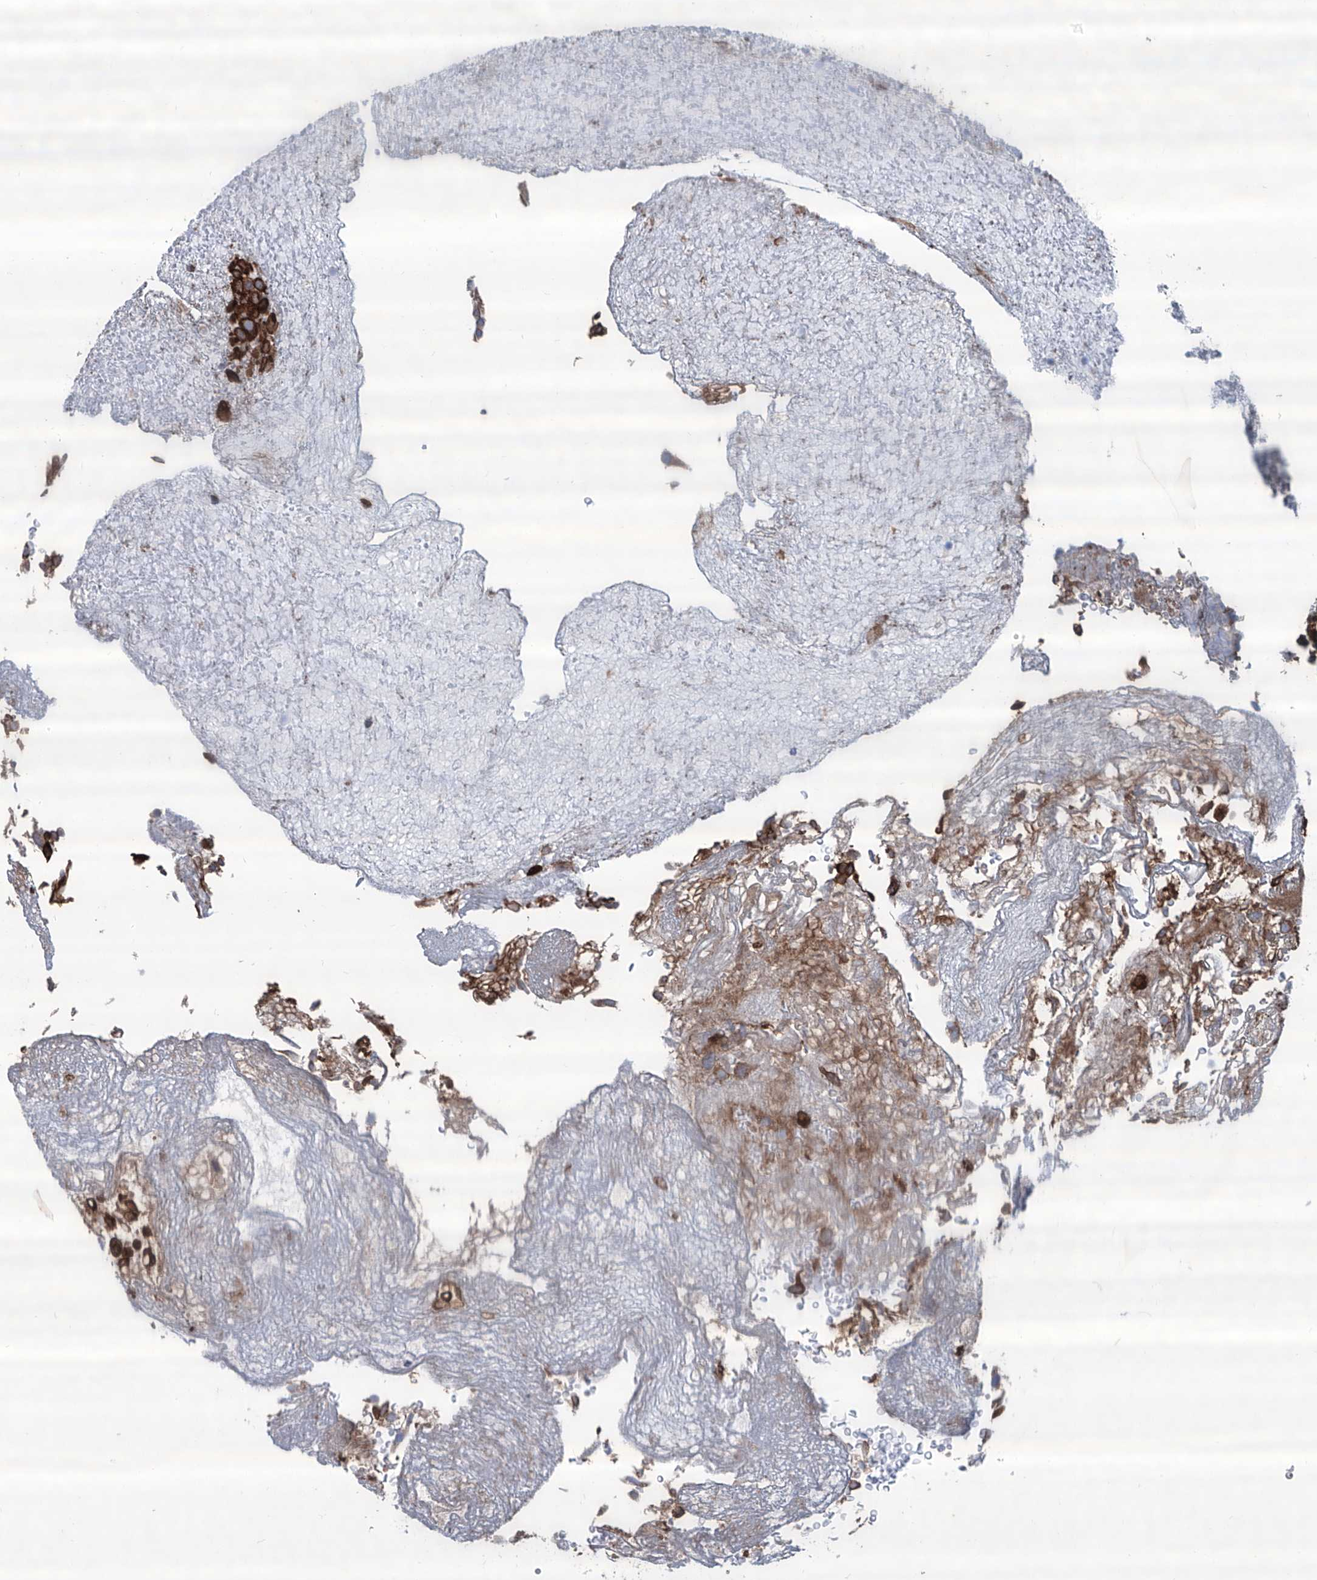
{"staining": {"intensity": "moderate", "quantity": "25%-75%", "location": "cytoplasmic/membranous"}, "tissue": "urothelial cancer", "cell_type": "Tumor cells", "image_type": "cancer", "snomed": [{"axis": "morphology", "description": "Urothelial carcinoma, Low grade"}, {"axis": "topography", "description": "Urinary bladder"}], "caption": "Urothelial cancer stained with a protein marker demonstrates moderate staining in tumor cells.", "gene": "CDH5", "patient": {"sex": "male", "age": 78}}